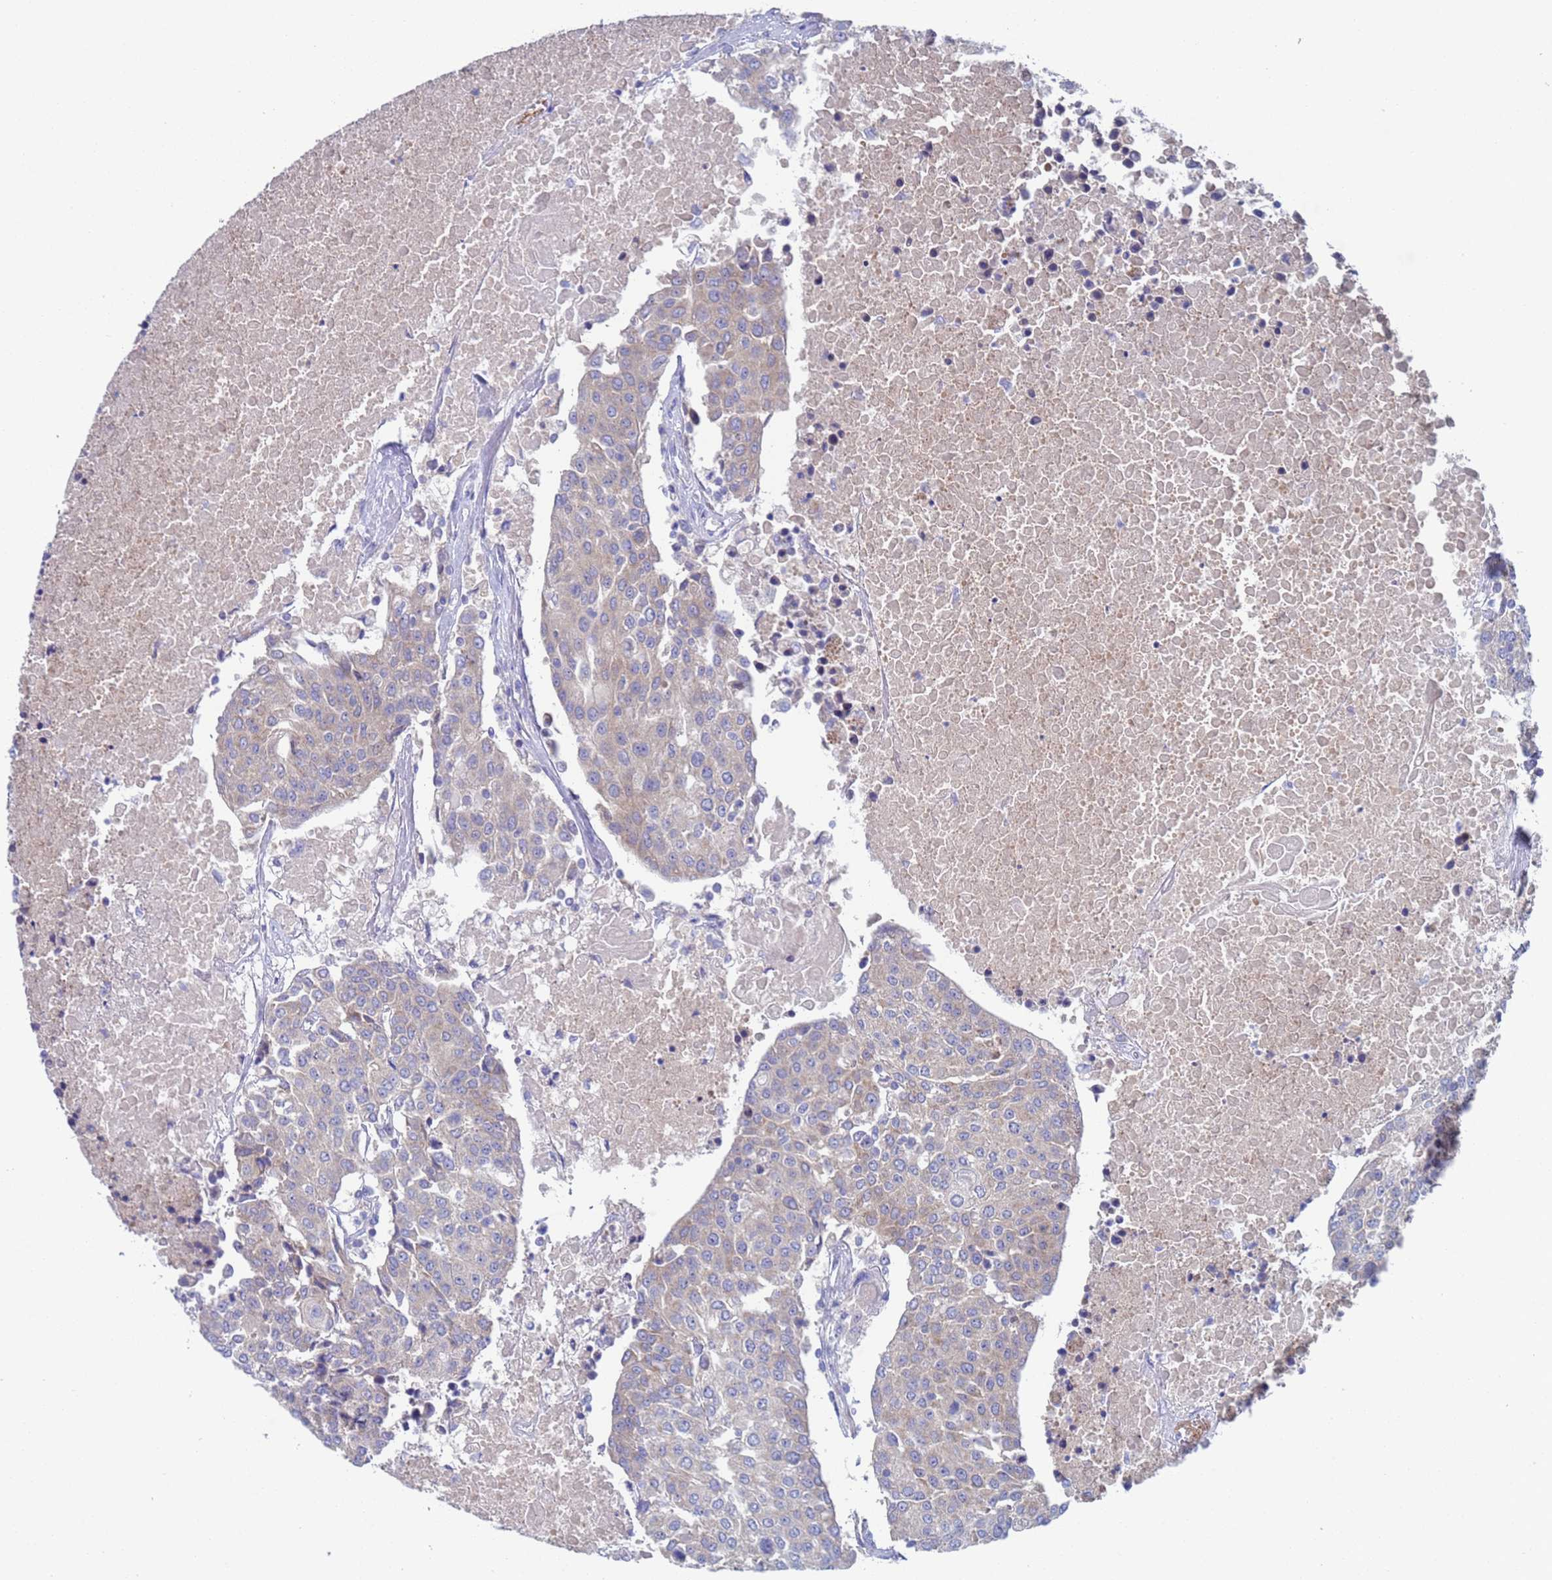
{"staining": {"intensity": "negative", "quantity": "none", "location": "none"}, "tissue": "urothelial cancer", "cell_type": "Tumor cells", "image_type": "cancer", "snomed": [{"axis": "morphology", "description": "Urothelial carcinoma, High grade"}, {"axis": "topography", "description": "Urinary bladder"}], "caption": "Tumor cells show no significant positivity in high-grade urothelial carcinoma.", "gene": "PET117", "patient": {"sex": "female", "age": 85}}